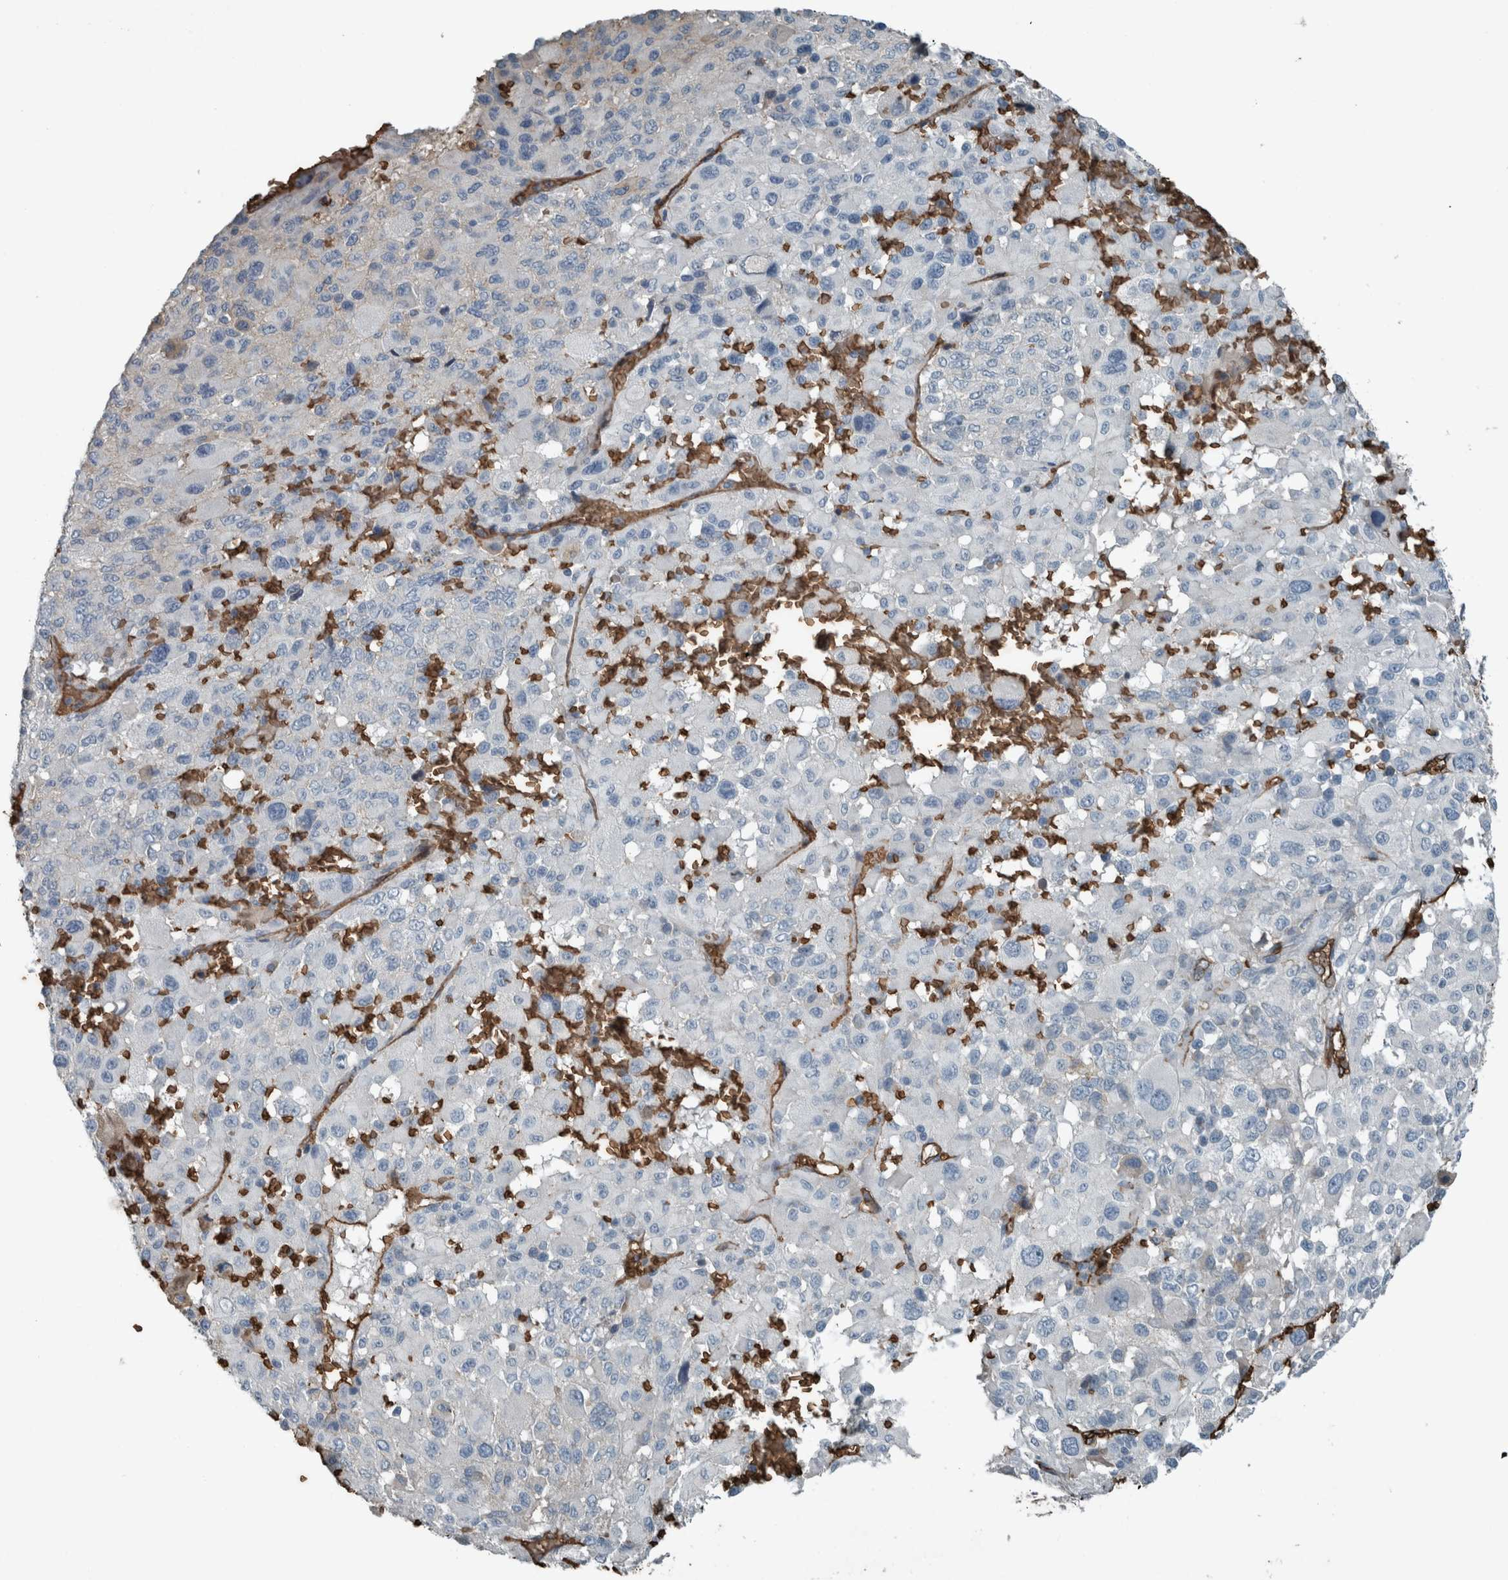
{"staining": {"intensity": "negative", "quantity": "none", "location": "none"}, "tissue": "melanoma", "cell_type": "Tumor cells", "image_type": "cancer", "snomed": [{"axis": "morphology", "description": "Malignant melanoma, Metastatic site"}, {"axis": "topography", "description": "Skin"}], "caption": "There is no significant positivity in tumor cells of malignant melanoma (metastatic site).", "gene": "LBP", "patient": {"sex": "female", "age": 74}}